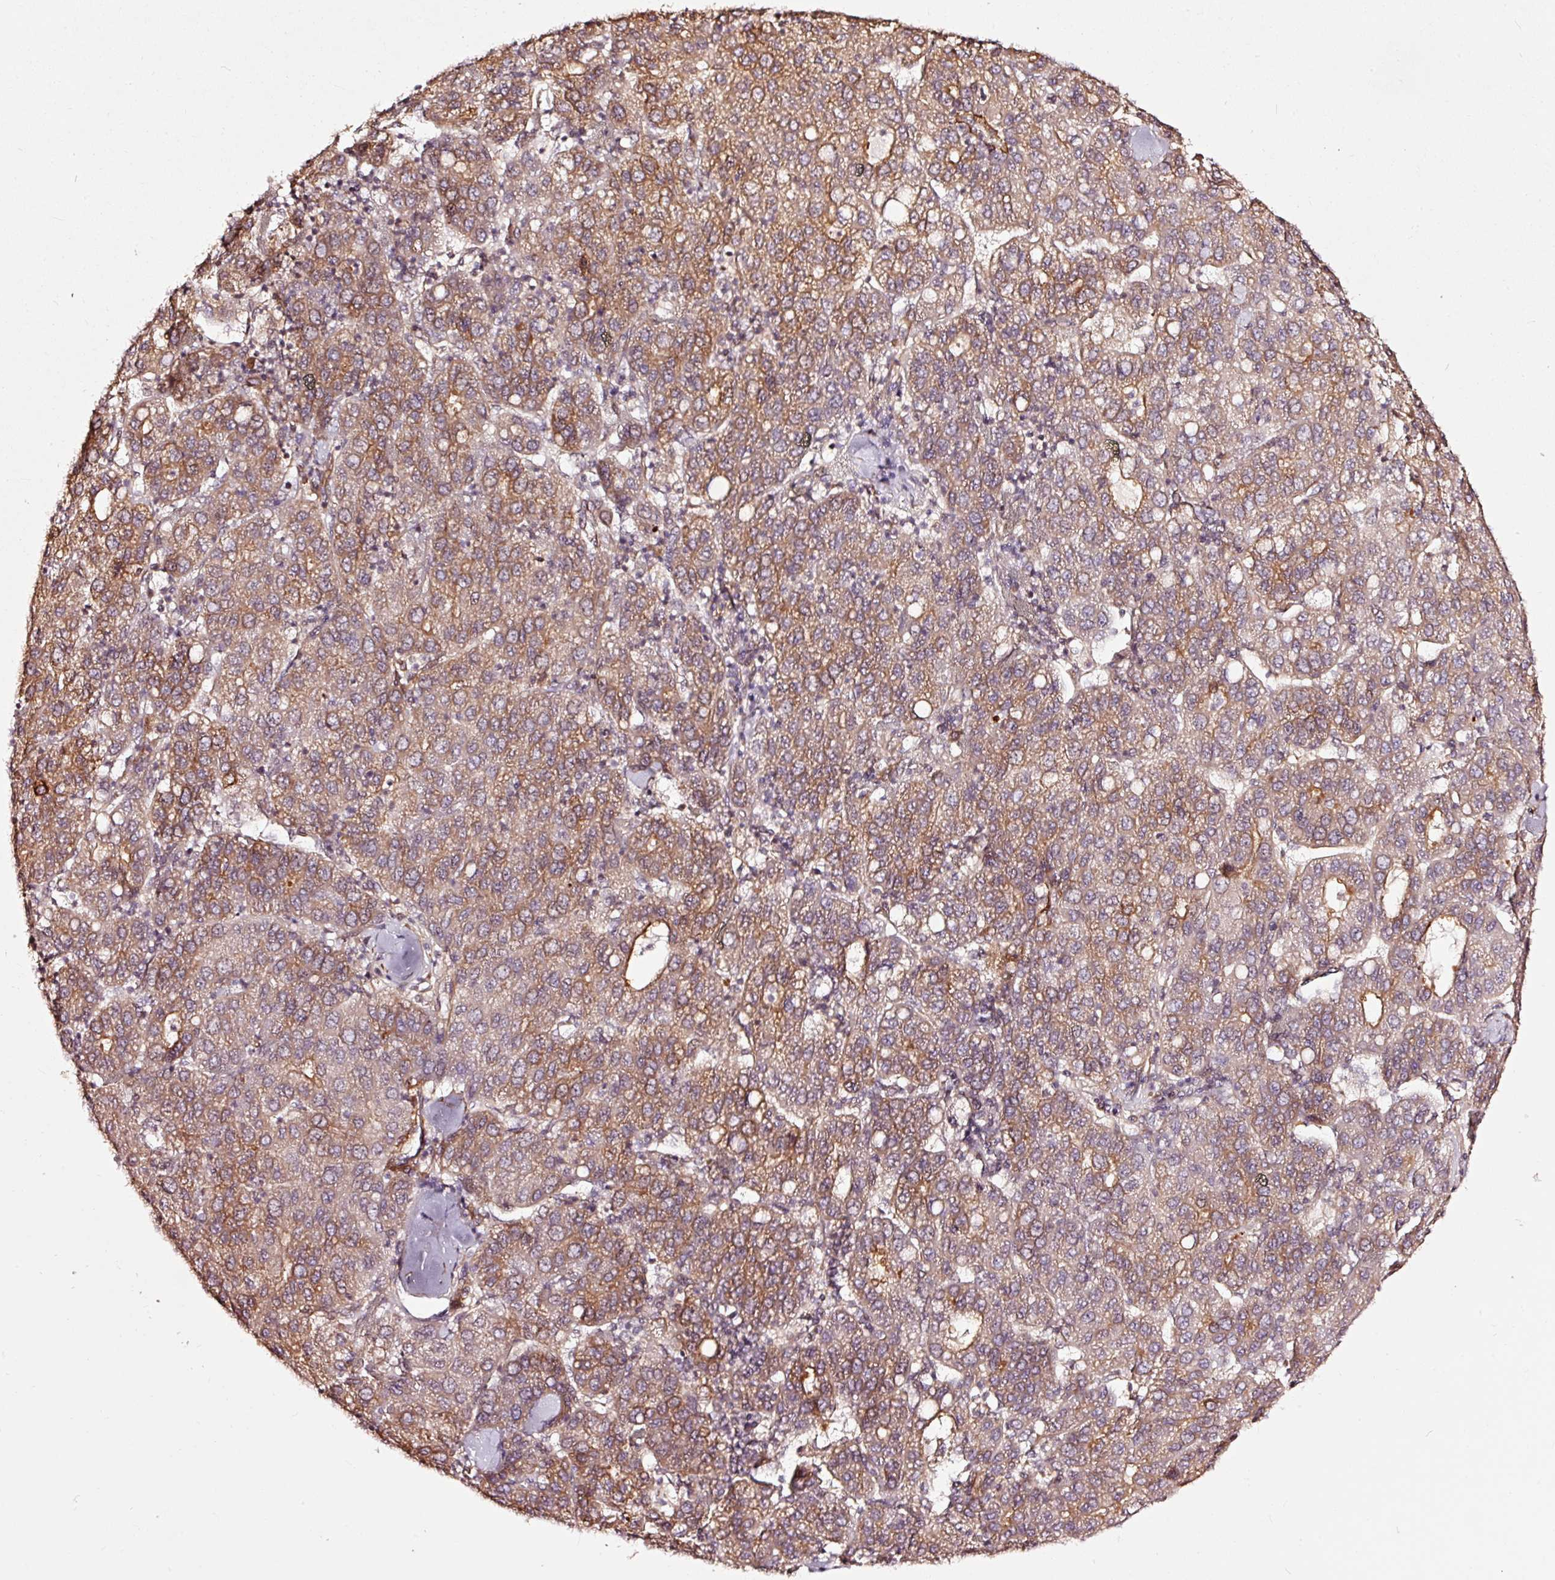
{"staining": {"intensity": "moderate", "quantity": ">75%", "location": "cytoplasmic/membranous"}, "tissue": "liver cancer", "cell_type": "Tumor cells", "image_type": "cancer", "snomed": [{"axis": "morphology", "description": "Carcinoma, Hepatocellular, NOS"}, {"axis": "topography", "description": "Liver"}], "caption": "The histopathology image shows a brown stain indicating the presence of a protein in the cytoplasmic/membranous of tumor cells in liver cancer.", "gene": "TPM1", "patient": {"sex": "male", "age": 65}}